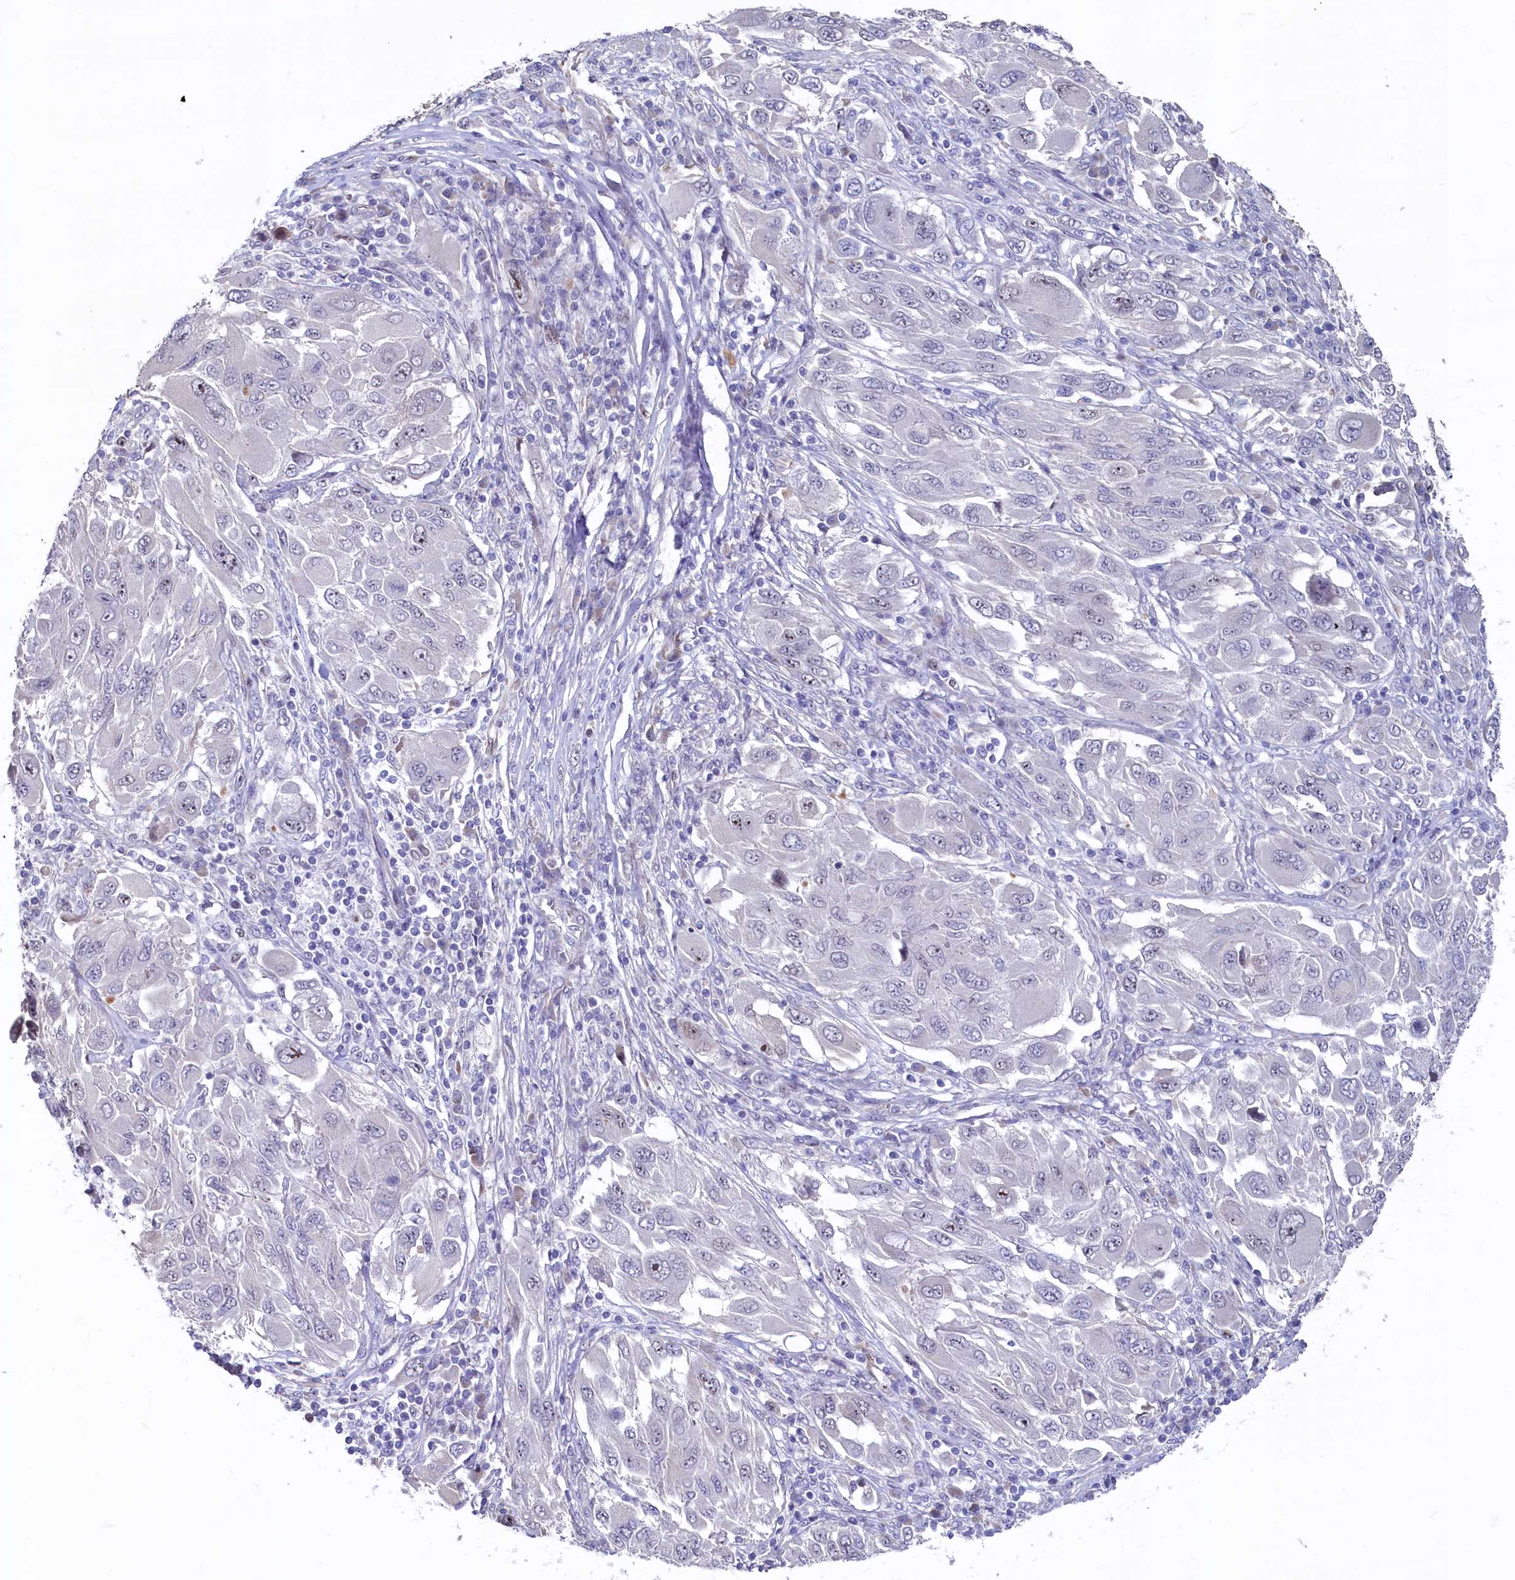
{"staining": {"intensity": "weak", "quantity": "<25%", "location": "nuclear"}, "tissue": "melanoma", "cell_type": "Tumor cells", "image_type": "cancer", "snomed": [{"axis": "morphology", "description": "Malignant melanoma, NOS"}, {"axis": "topography", "description": "Skin"}], "caption": "Immunohistochemistry (IHC) image of melanoma stained for a protein (brown), which displays no positivity in tumor cells.", "gene": "ASXL3", "patient": {"sex": "female", "age": 91}}